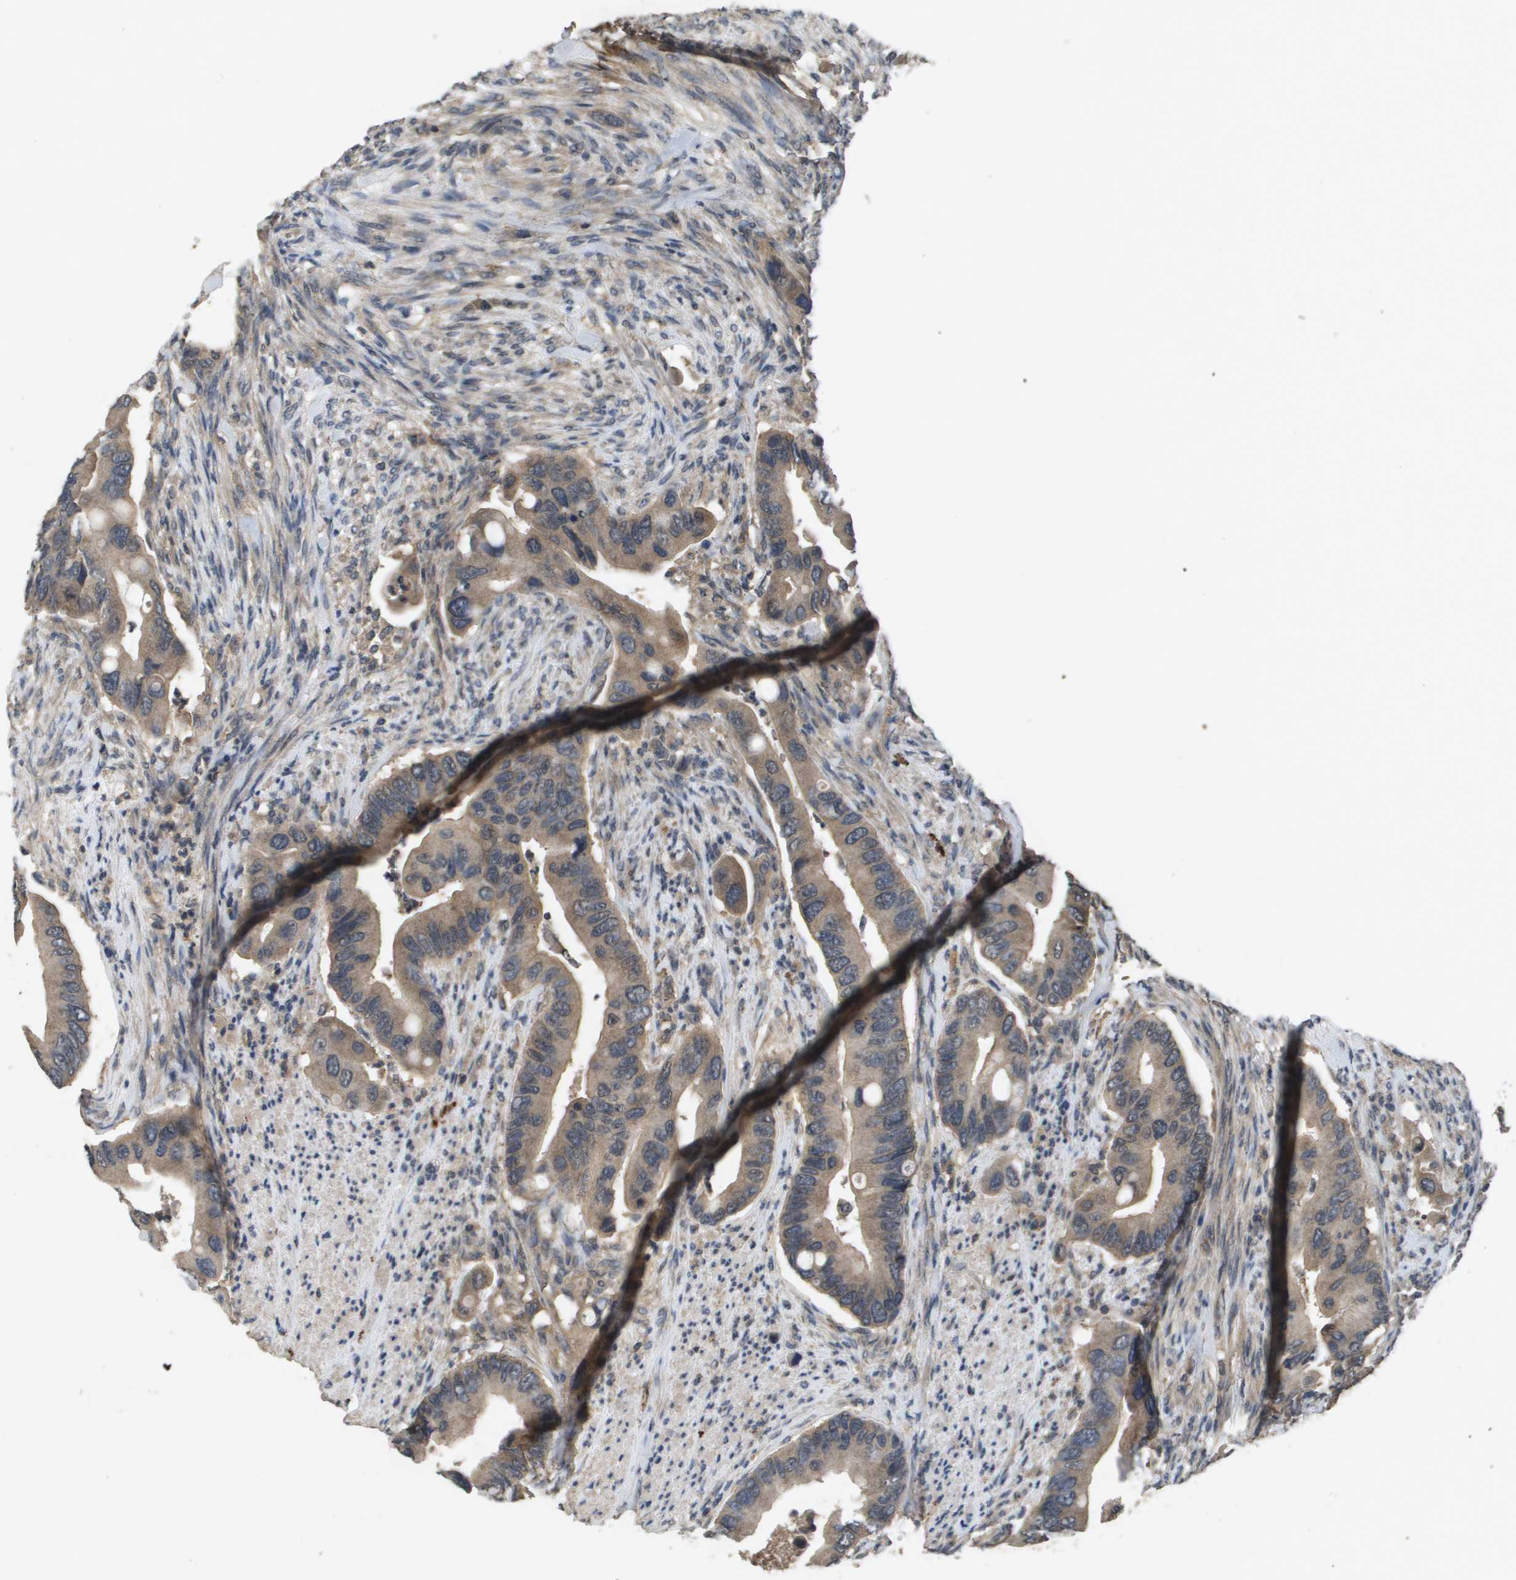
{"staining": {"intensity": "moderate", "quantity": ">75%", "location": "cytoplasmic/membranous"}, "tissue": "colorectal cancer", "cell_type": "Tumor cells", "image_type": "cancer", "snomed": [{"axis": "morphology", "description": "Adenocarcinoma, NOS"}, {"axis": "topography", "description": "Rectum"}], "caption": "IHC micrograph of colorectal cancer stained for a protein (brown), which exhibits medium levels of moderate cytoplasmic/membranous staining in approximately >75% of tumor cells.", "gene": "PROC", "patient": {"sex": "female", "age": 57}}